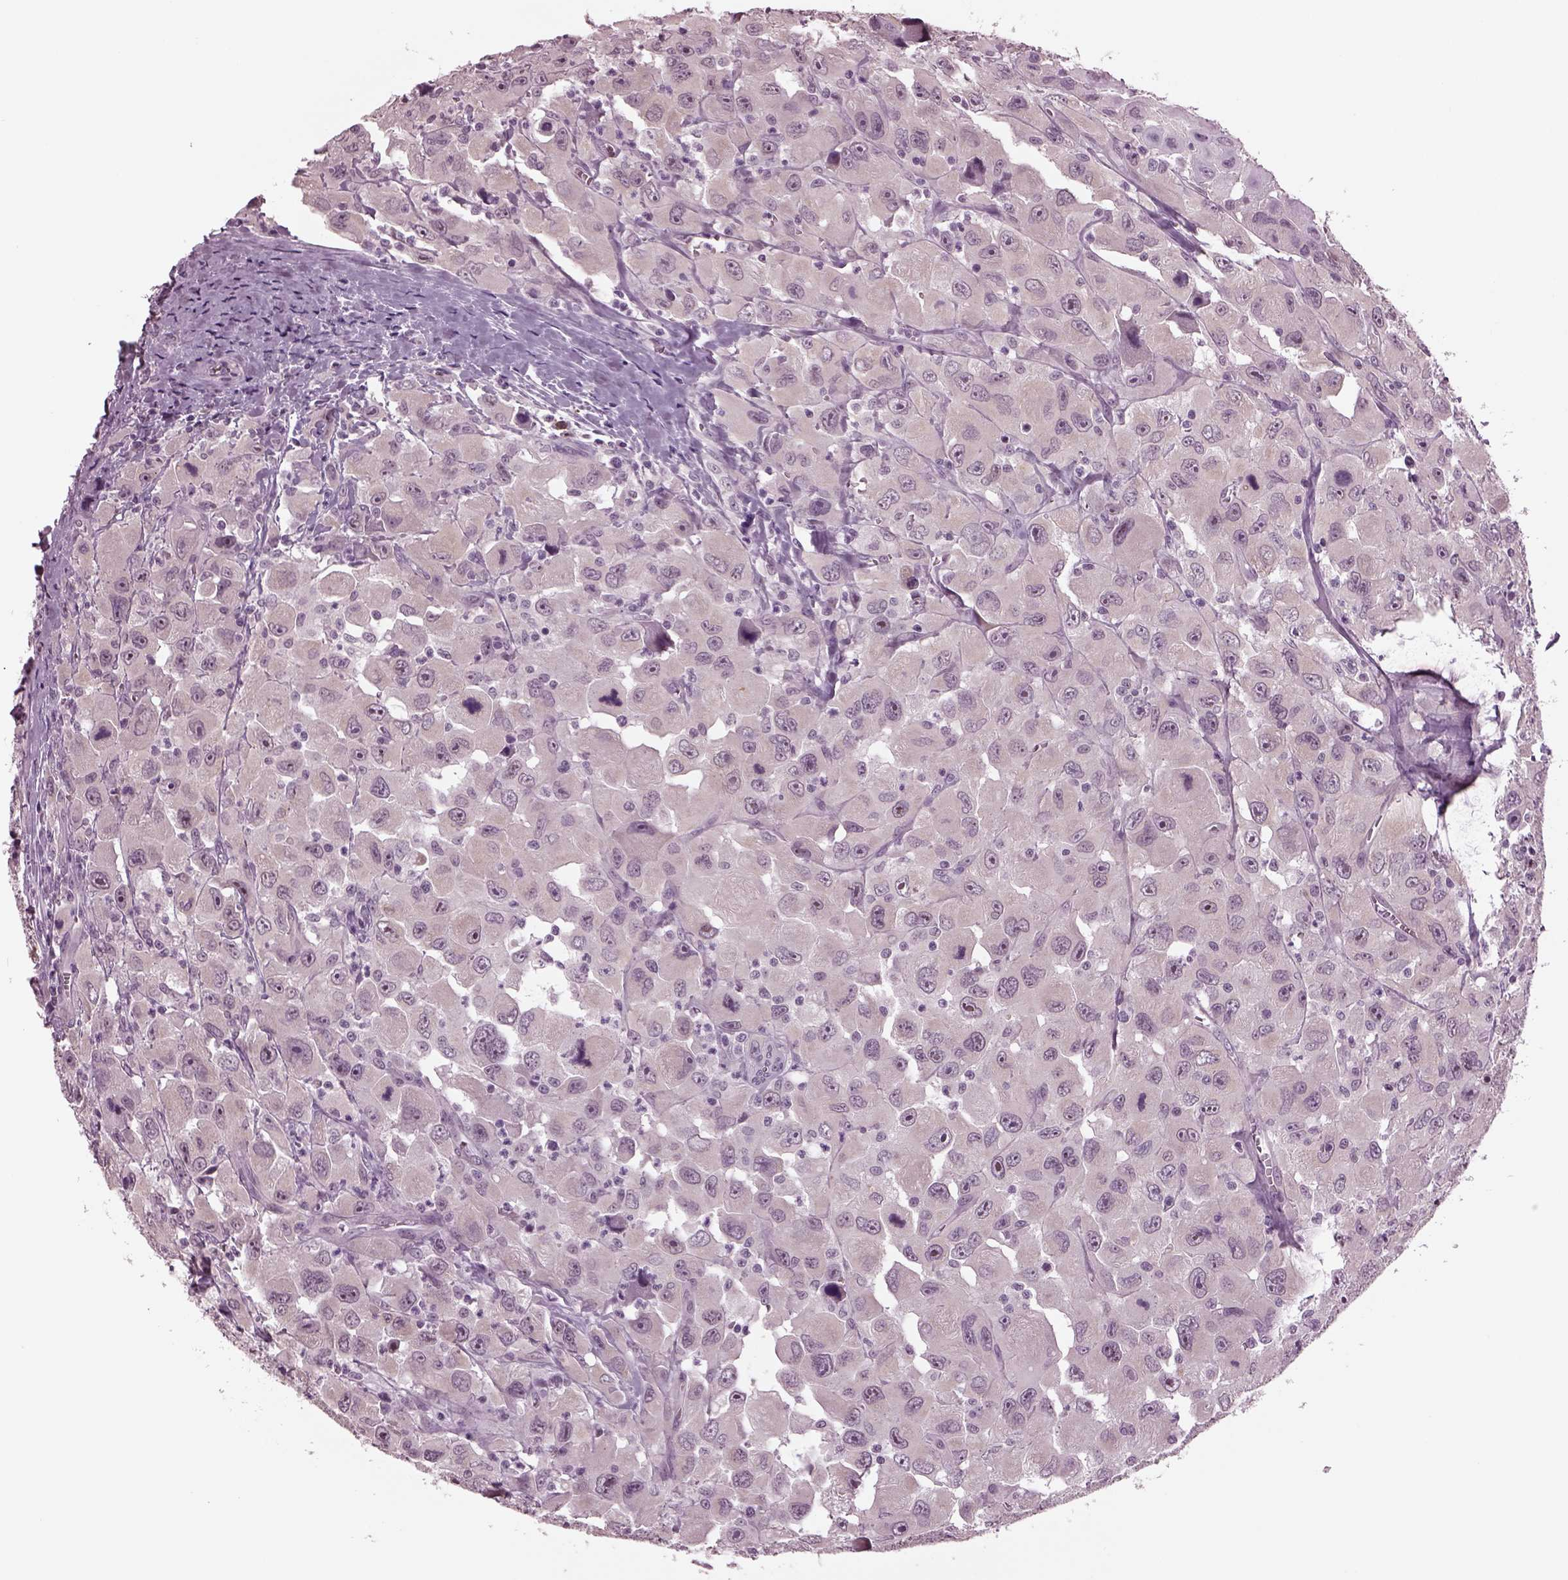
{"staining": {"intensity": "negative", "quantity": "none", "location": "none"}, "tissue": "head and neck cancer", "cell_type": "Tumor cells", "image_type": "cancer", "snomed": [{"axis": "morphology", "description": "Squamous cell carcinoma, NOS"}, {"axis": "morphology", "description": "Squamous cell carcinoma, metastatic, NOS"}, {"axis": "topography", "description": "Oral tissue"}, {"axis": "topography", "description": "Head-Neck"}], "caption": "High magnification brightfield microscopy of head and neck metastatic squamous cell carcinoma stained with DAB (3,3'-diaminobenzidine) (brown) and counterstained with hematoxylin (blue): tumor cells show no significant staining.", "gene": "CLCN4", "patient": {"sex": "female", "age": 85}}